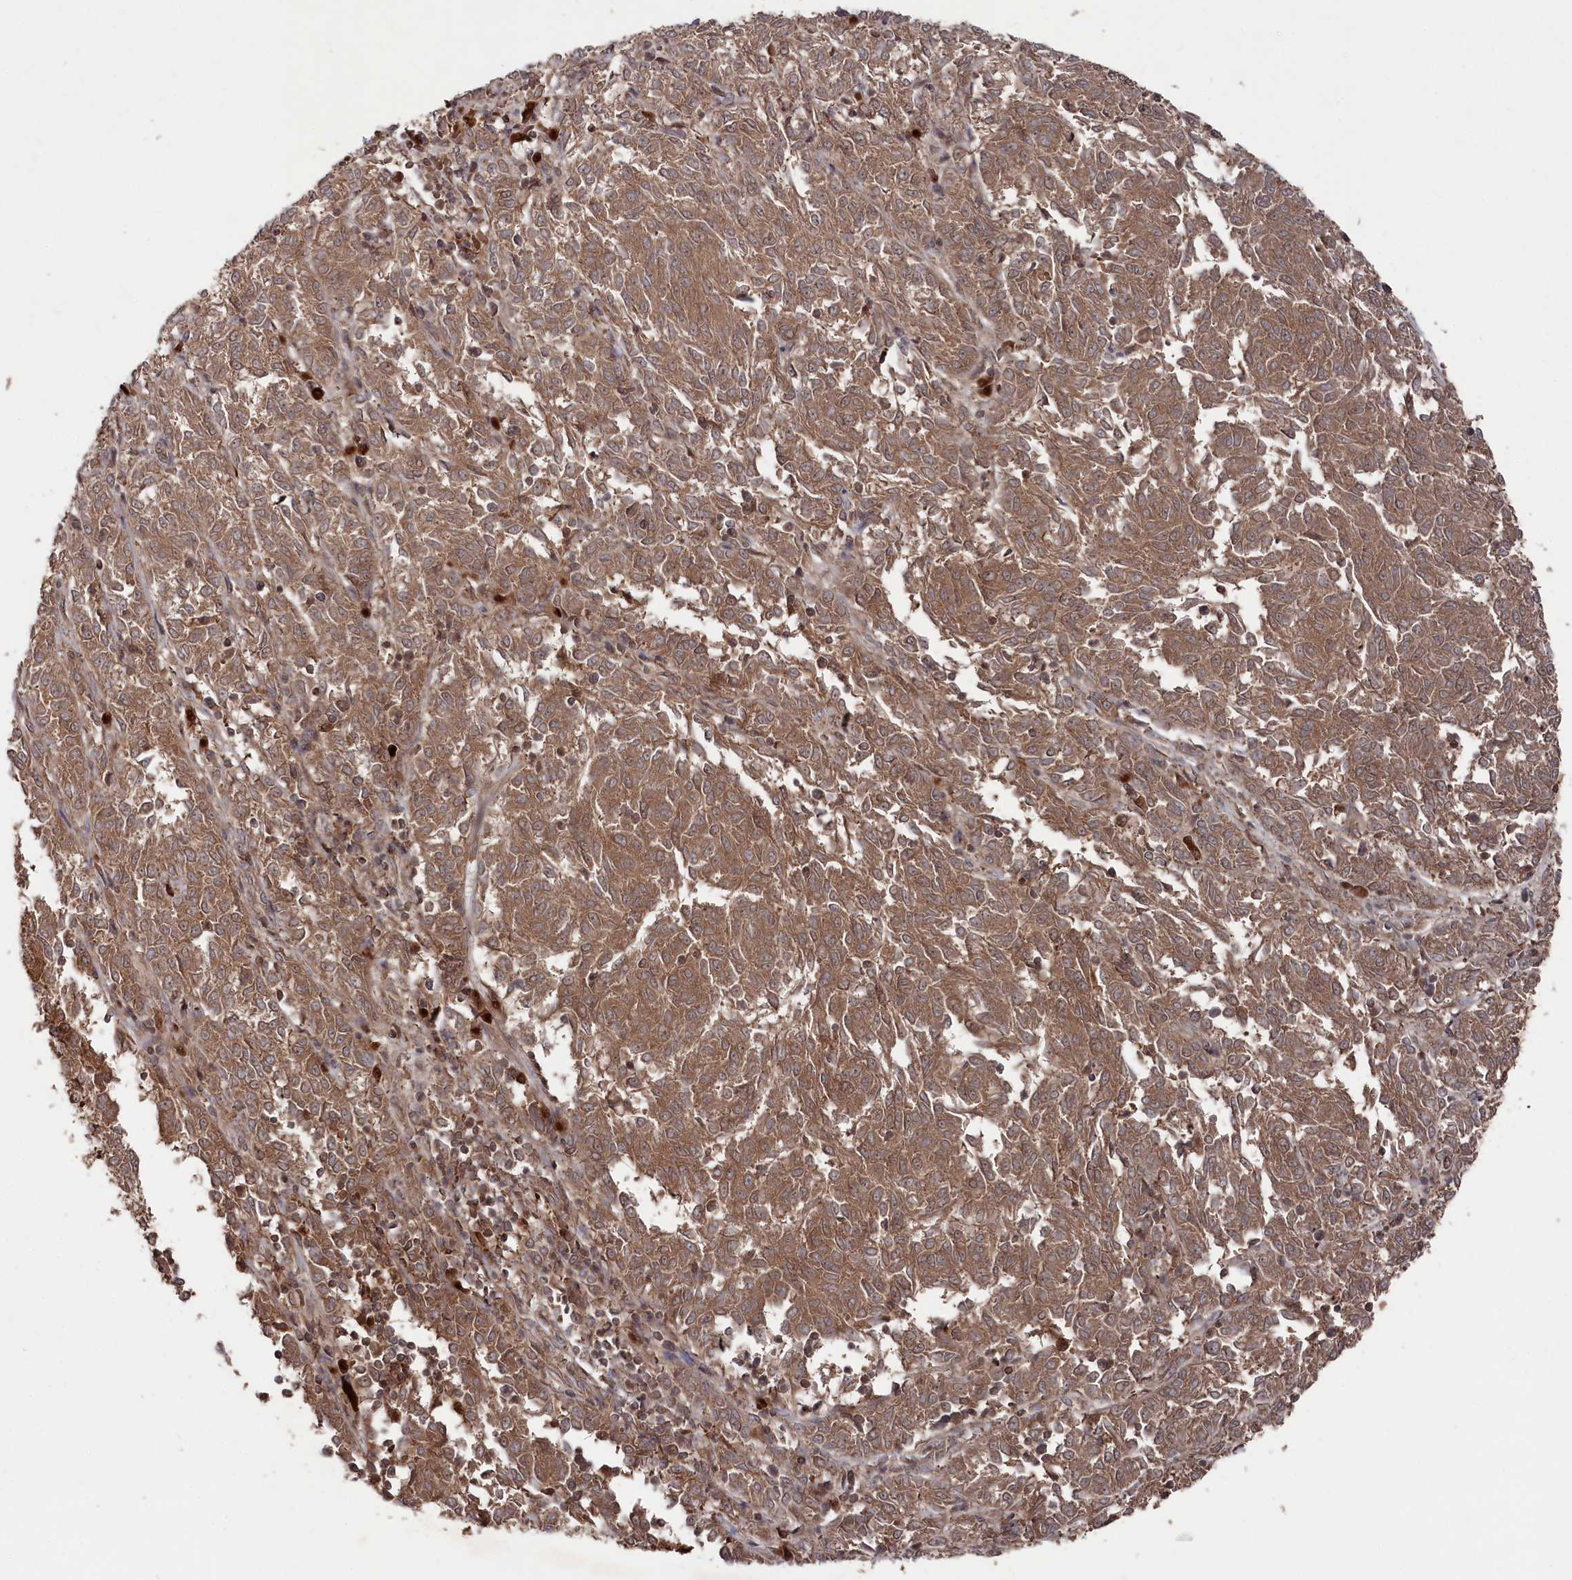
{"staining": {"intensity": "moderate", "quantity": ">75%", "location": "cytoplasmic/membranous"}, "tissue": "melanoma", "cell_type": "Tumor cells", "image_type": "cancer", "snomed": [{"axis": "morphology", "description": "Malignant melanoma, NOS"}, {"axis": "topography", "description": "Skin"}], "caption": "Malignant melanoma stained with DAB immunohistochemistry (IHC) displays medium levels of moderate cytoplasmic/membranous positivity in about >75% of tumor cells.", "gene": "BORCS7", "patient": {"sex": "female", "age": 72}}